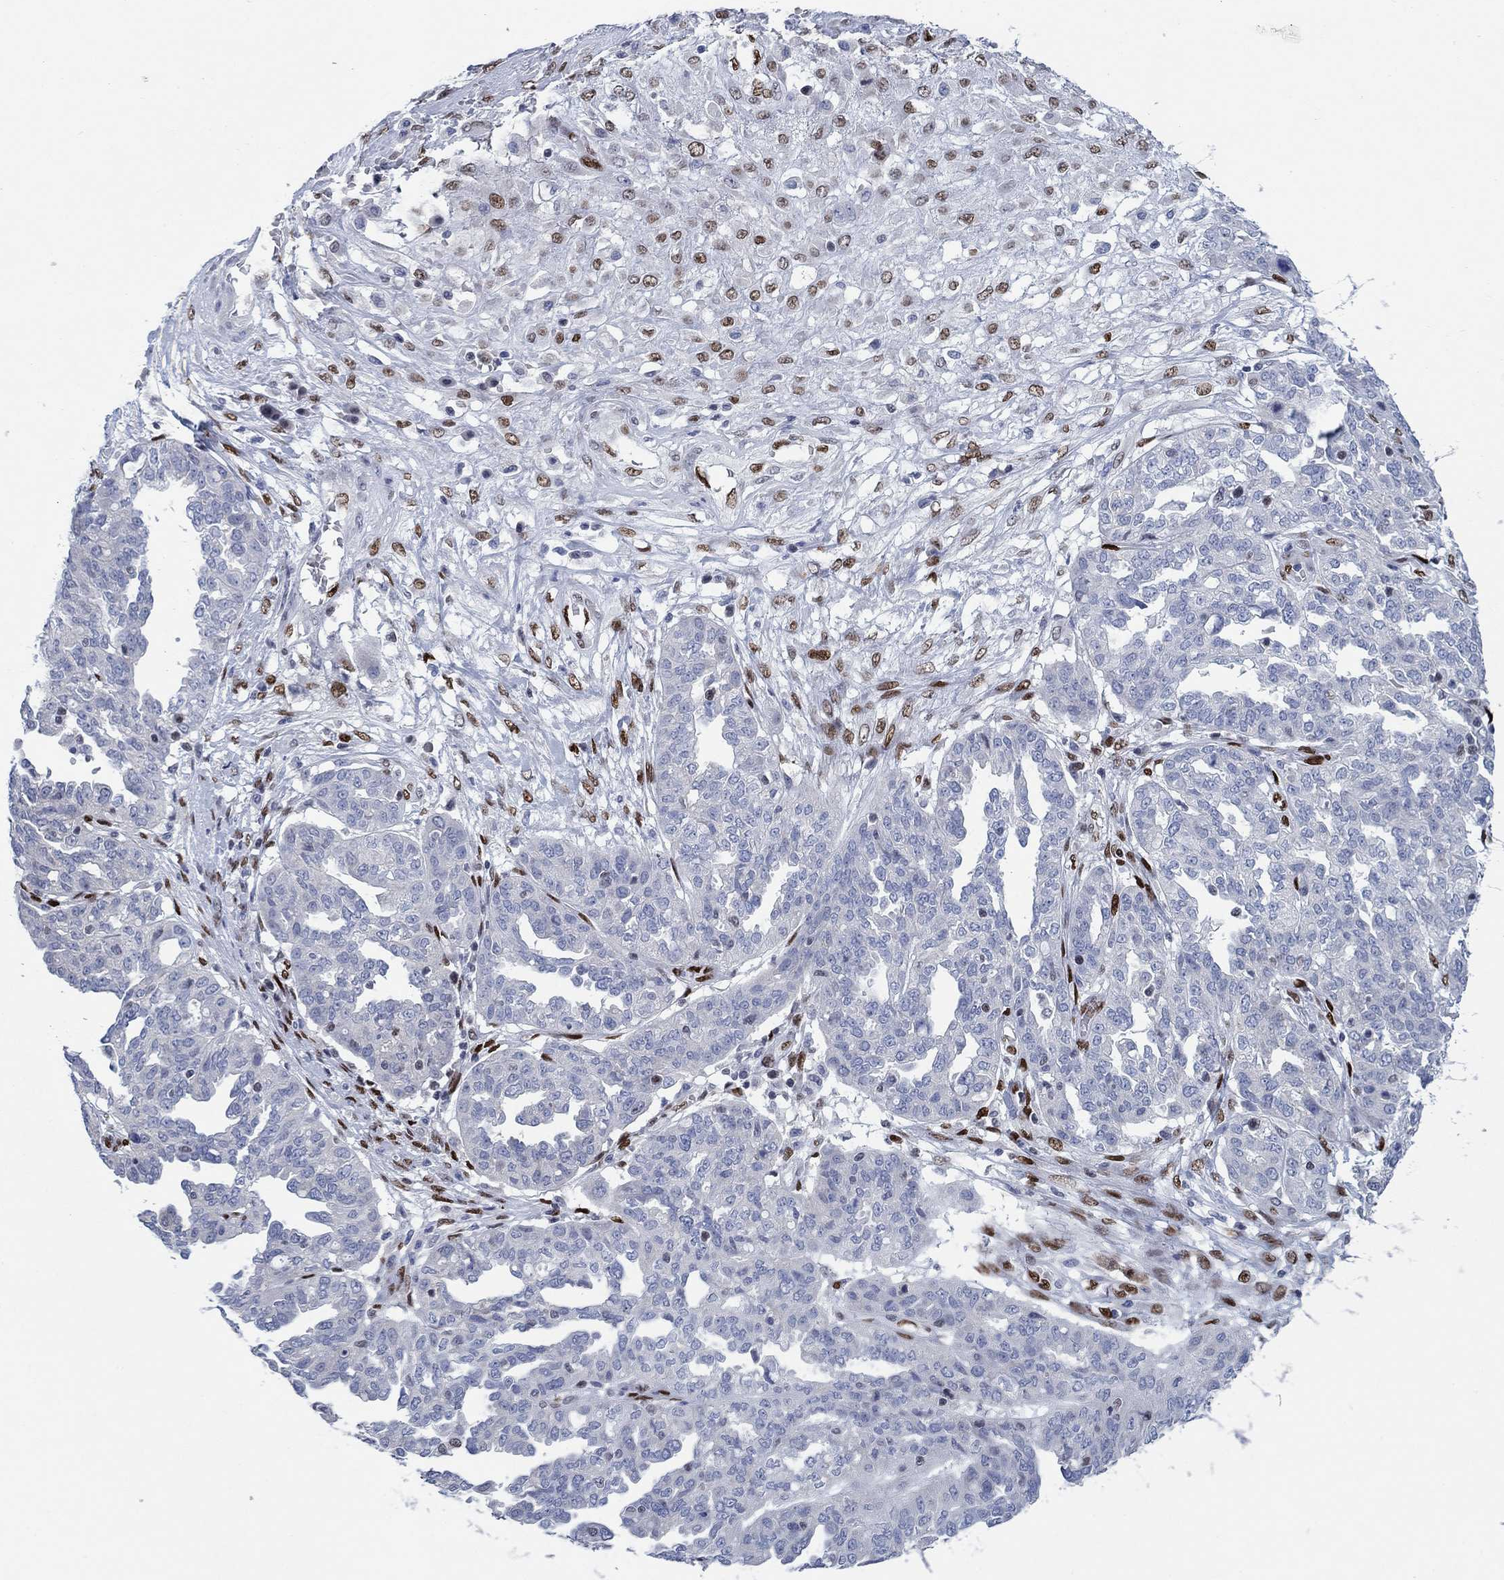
{"staining": {"intensity": "negative", "quantity": "none", "location": "none"}, "tissue": "ovarian cancer", "cell_type": "Tumor cells", "image_type": "cancer", "snomed": [{"axis": "morphology", "description": "Cystadenocarcinoma, serous, NOS"}, {"axis": "topography", "description": "Ovary"}], "caption": "This is an immunohistochemistry (IHC) histopathology image of human serous cystadenocarcinoma (ovarian). There is no staining in tumor cells.", "gene": "ZEB1", "patient": {"sex": "female", "age": 67}}